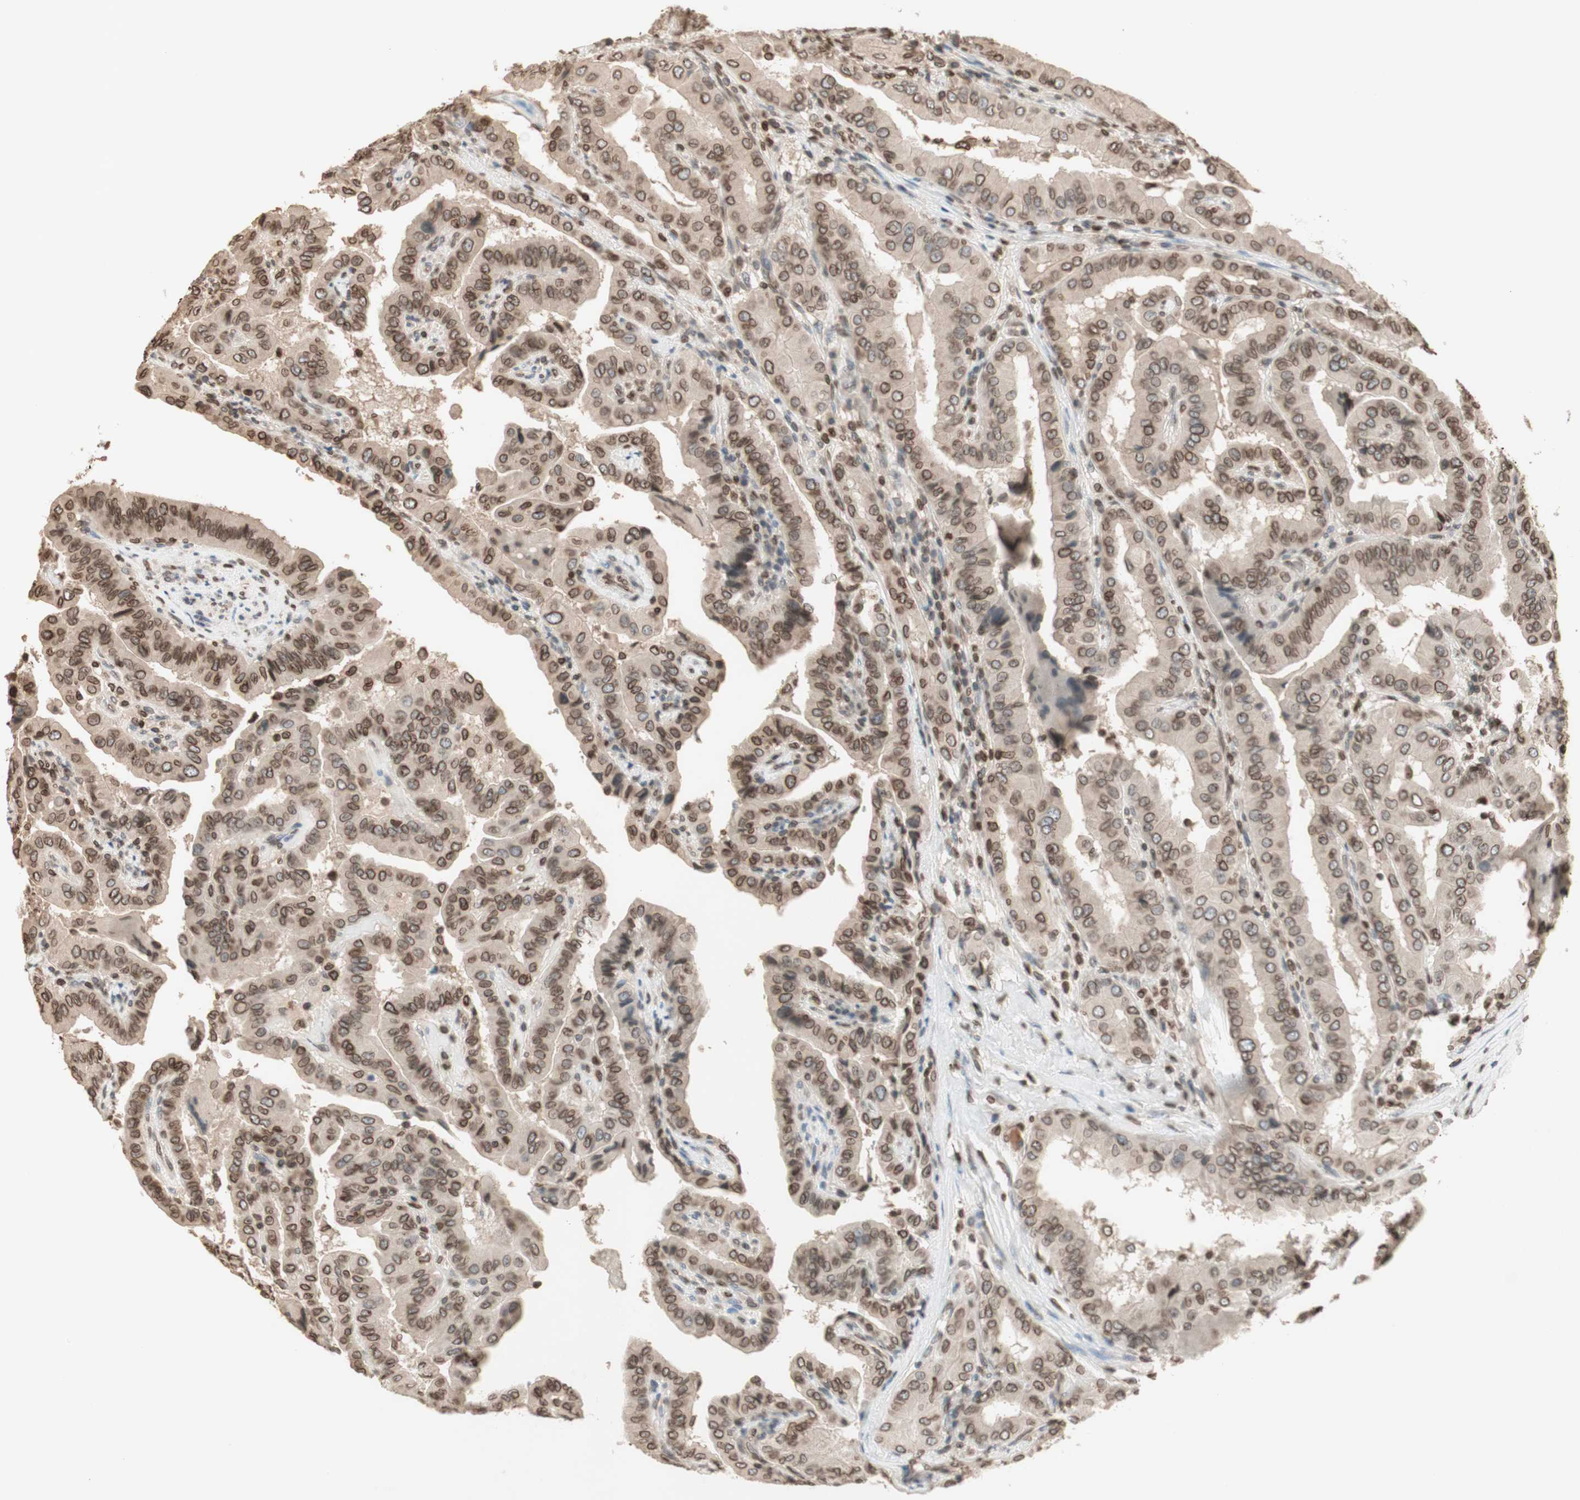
{"staining": {"intensity": "moderate", "quantity": ">75%", "location": "cytoplasmic/membranous,nuclear"}, "tissue": "thyroid cancer", "cell_type": "Tumor cells", "image_type": "cancer", "snomed": [{"axis": "morphology", "description": "Papillary adenocarcinoma, NOS"}, {"axis": "topography", "description": "Thyroid gland"}], "caption": "IHC histopathology image of thyroid papillary adenocarcinoma stained for a protein (brown), which displays medium levels of moderate cytoplasmic/membranous and nuclear expression in approximately >75% of tumor cells.", "gene": "TMPO", "patient": {"sex": "male", "age": 33}}